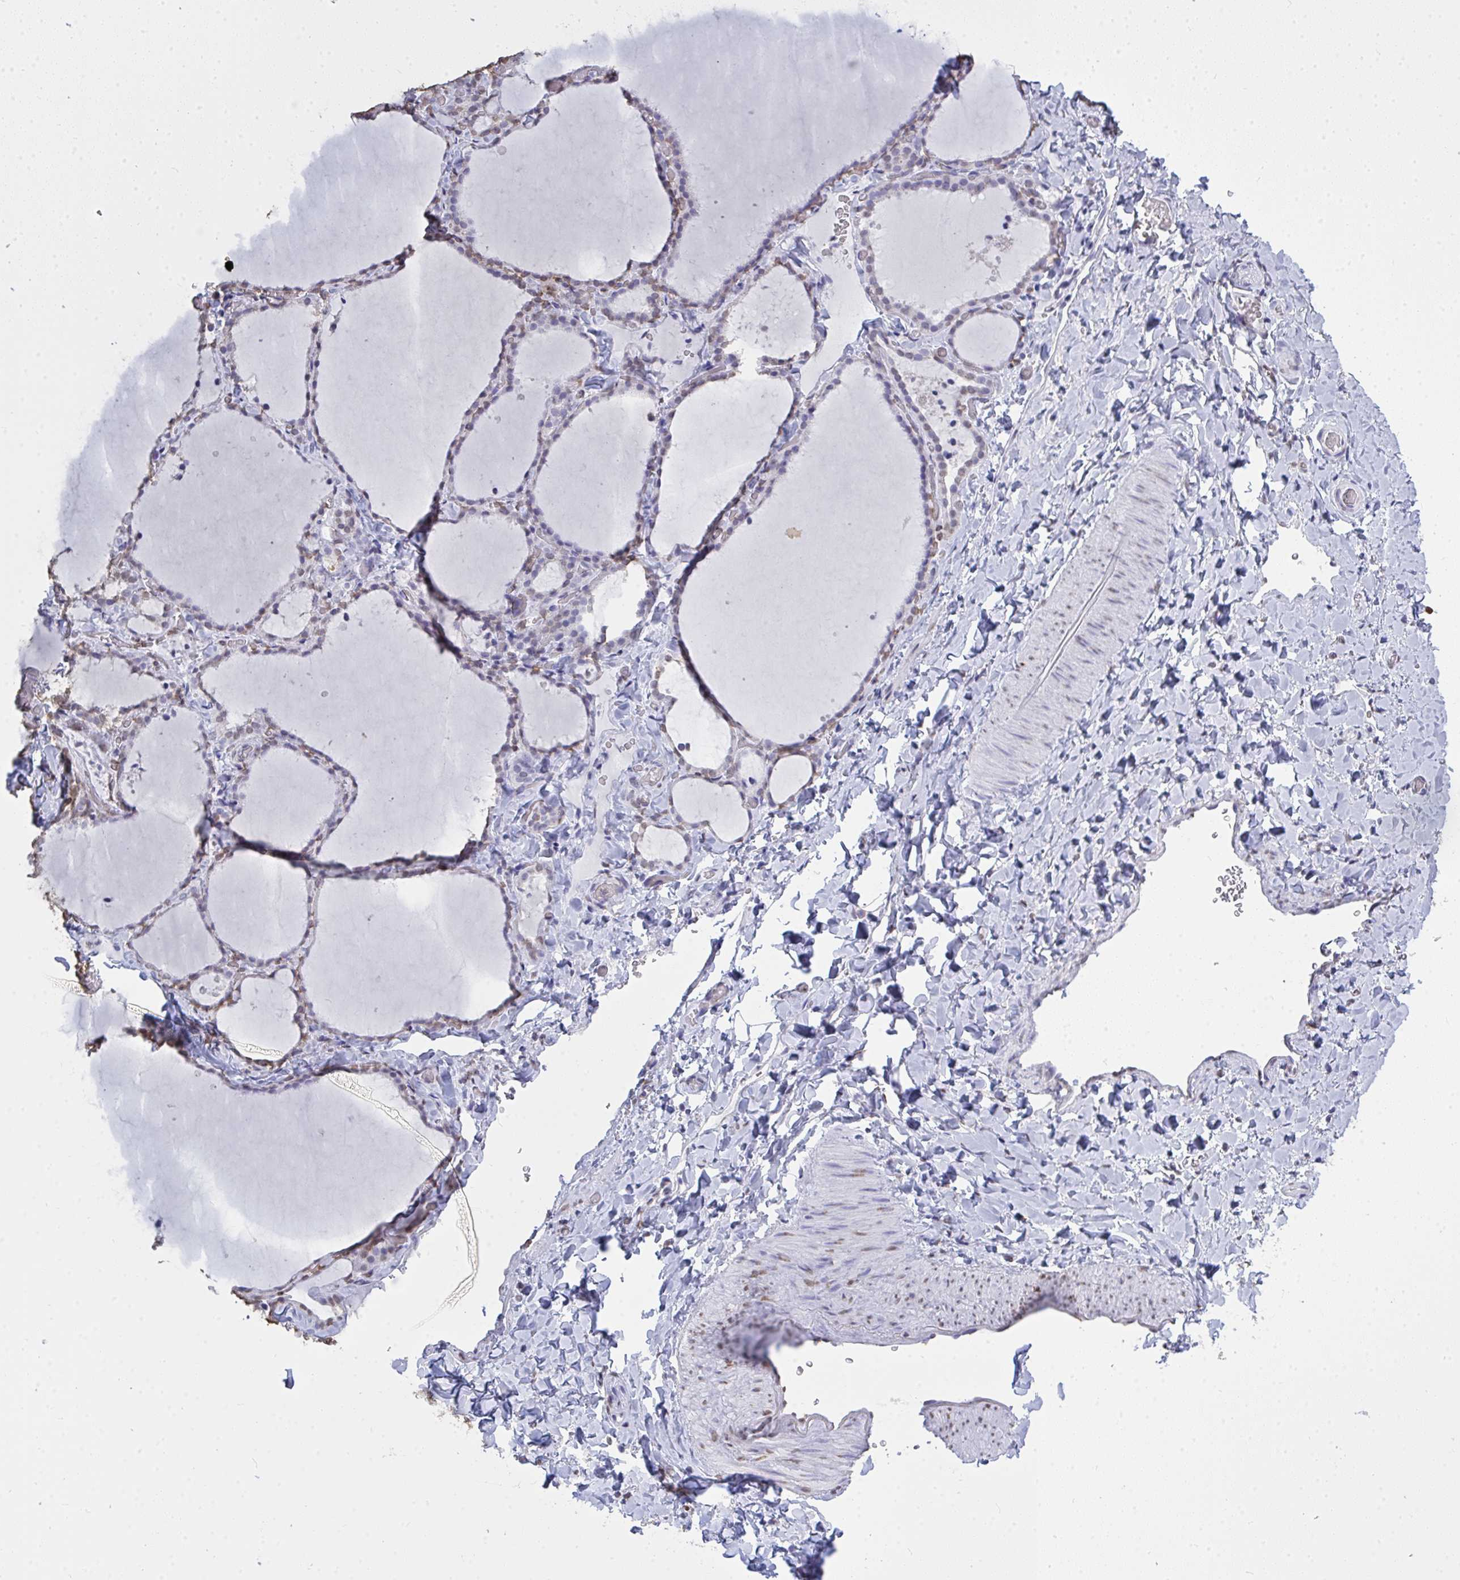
{"staining": {"intensity": "weak", "quantity": "25%-75%", "location": "nuclear"}, "tissue": "thyroid gland", "cell_type": "Glandular cells", "image_type": "normal", "snomed": [{"axis": "morphology", "description": "Normal tissue, NOS"}, {"axis": "topography", "description": "Thyroid gland"}], "caption": "Brown immunohistochemical staining in benign human thyroid gland displays weak nuclear positivity in approximately 25%-75% of glandular cells.", "gene": "SEMA6B", "patient": {"sex": "female", "age": 22}}